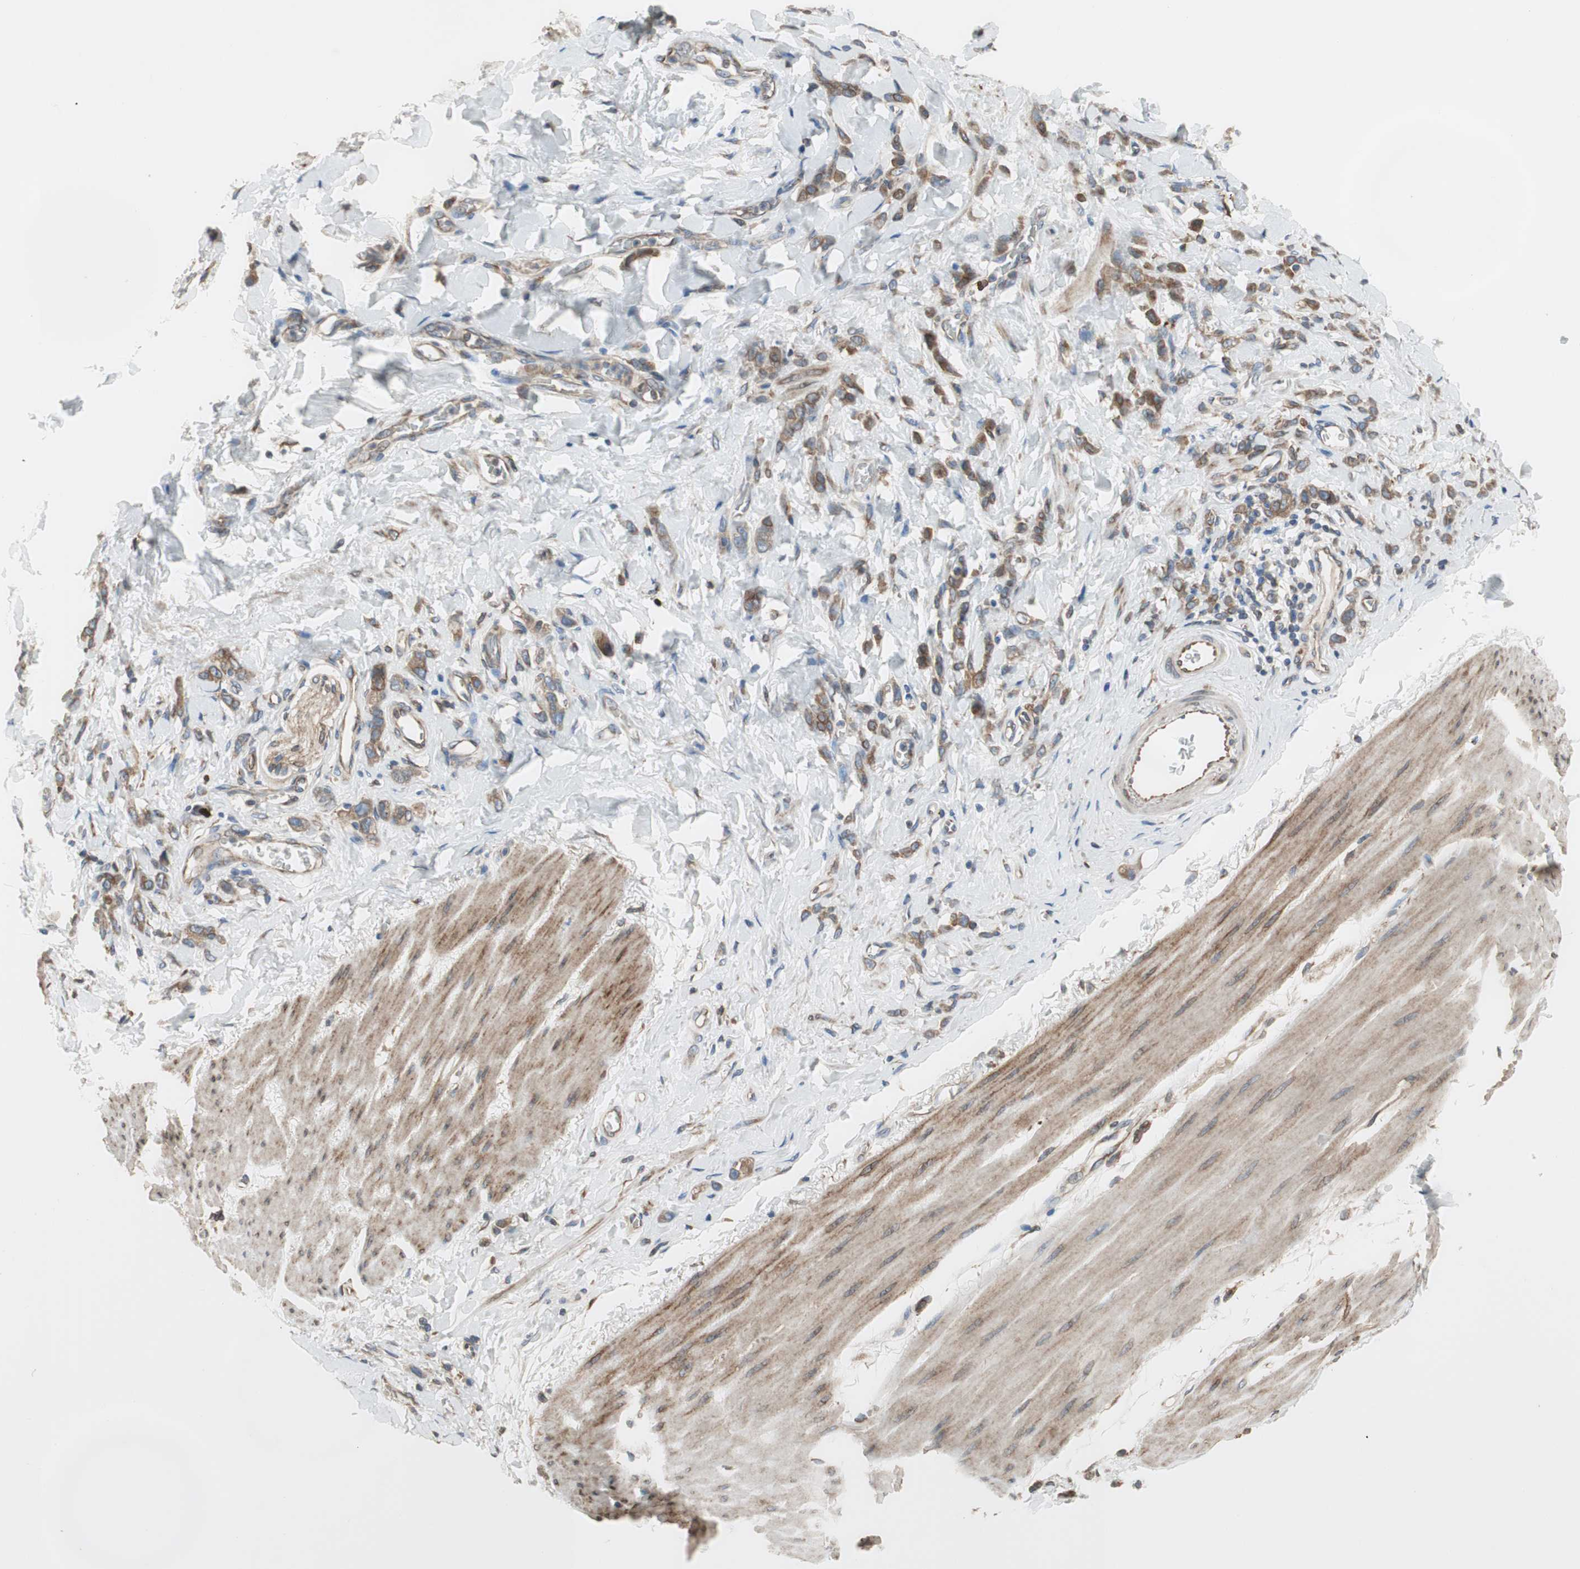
{"staining": {"intensity": "moderate", "quantity": ">75%", "location": "cytoplasmic/membranous"}, "tissue": "stomach cancer", "cell_type": "Tumor cells", "image_type": "cancer", "snomed": [{"axis": "morphology", "description": "Adenocarcinoma, NOS"}, {"axis": "topography", "description": "Stomach"}], "caption": "The photomicrograph reveals a brown stain indicating the presence of a protein in the cytoplasmic/membranous of tumor cells in stomach cancer.", "gene": "CLCC1", "patient": {"sex": "male", "age": 82}}